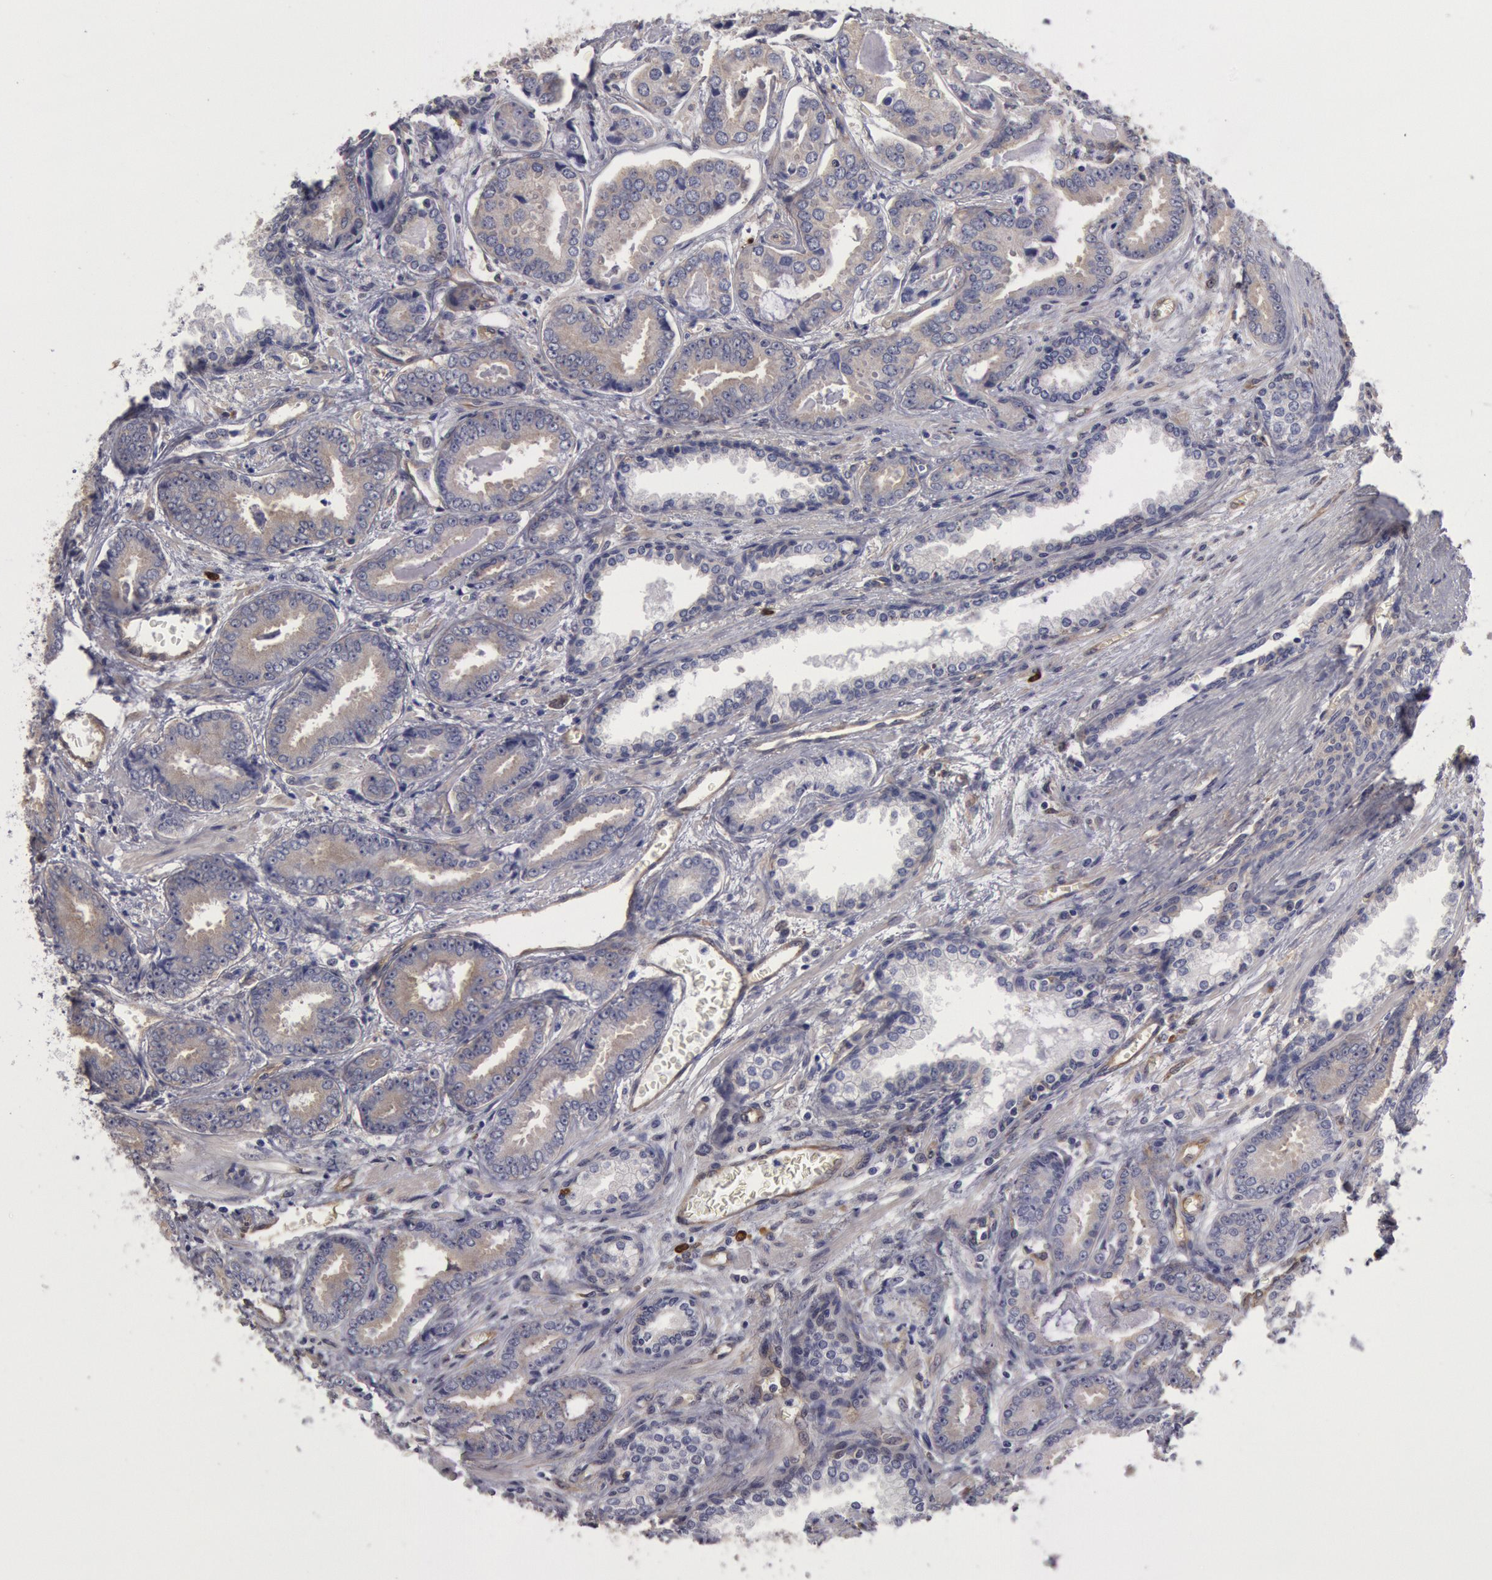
{"staining": {"intensity": "negative", "quantity": "none", "location": "none"}, "tissue": "prostate cancer", "cell_type": "Tumor cells", "image_type": "cancer", "snomed": [{"axis": "morphology", "description": "Adenocarcinoma, Low grade"}, {"axis": "topography", "description": "Prostate"}], "caption": "The histopathology image demonstrates no significant staining in tumor cells of prostate adenocarcinoma (low-grade).", "gene": "CCDC50", "patient": {"sex": "male", "age": 65}}